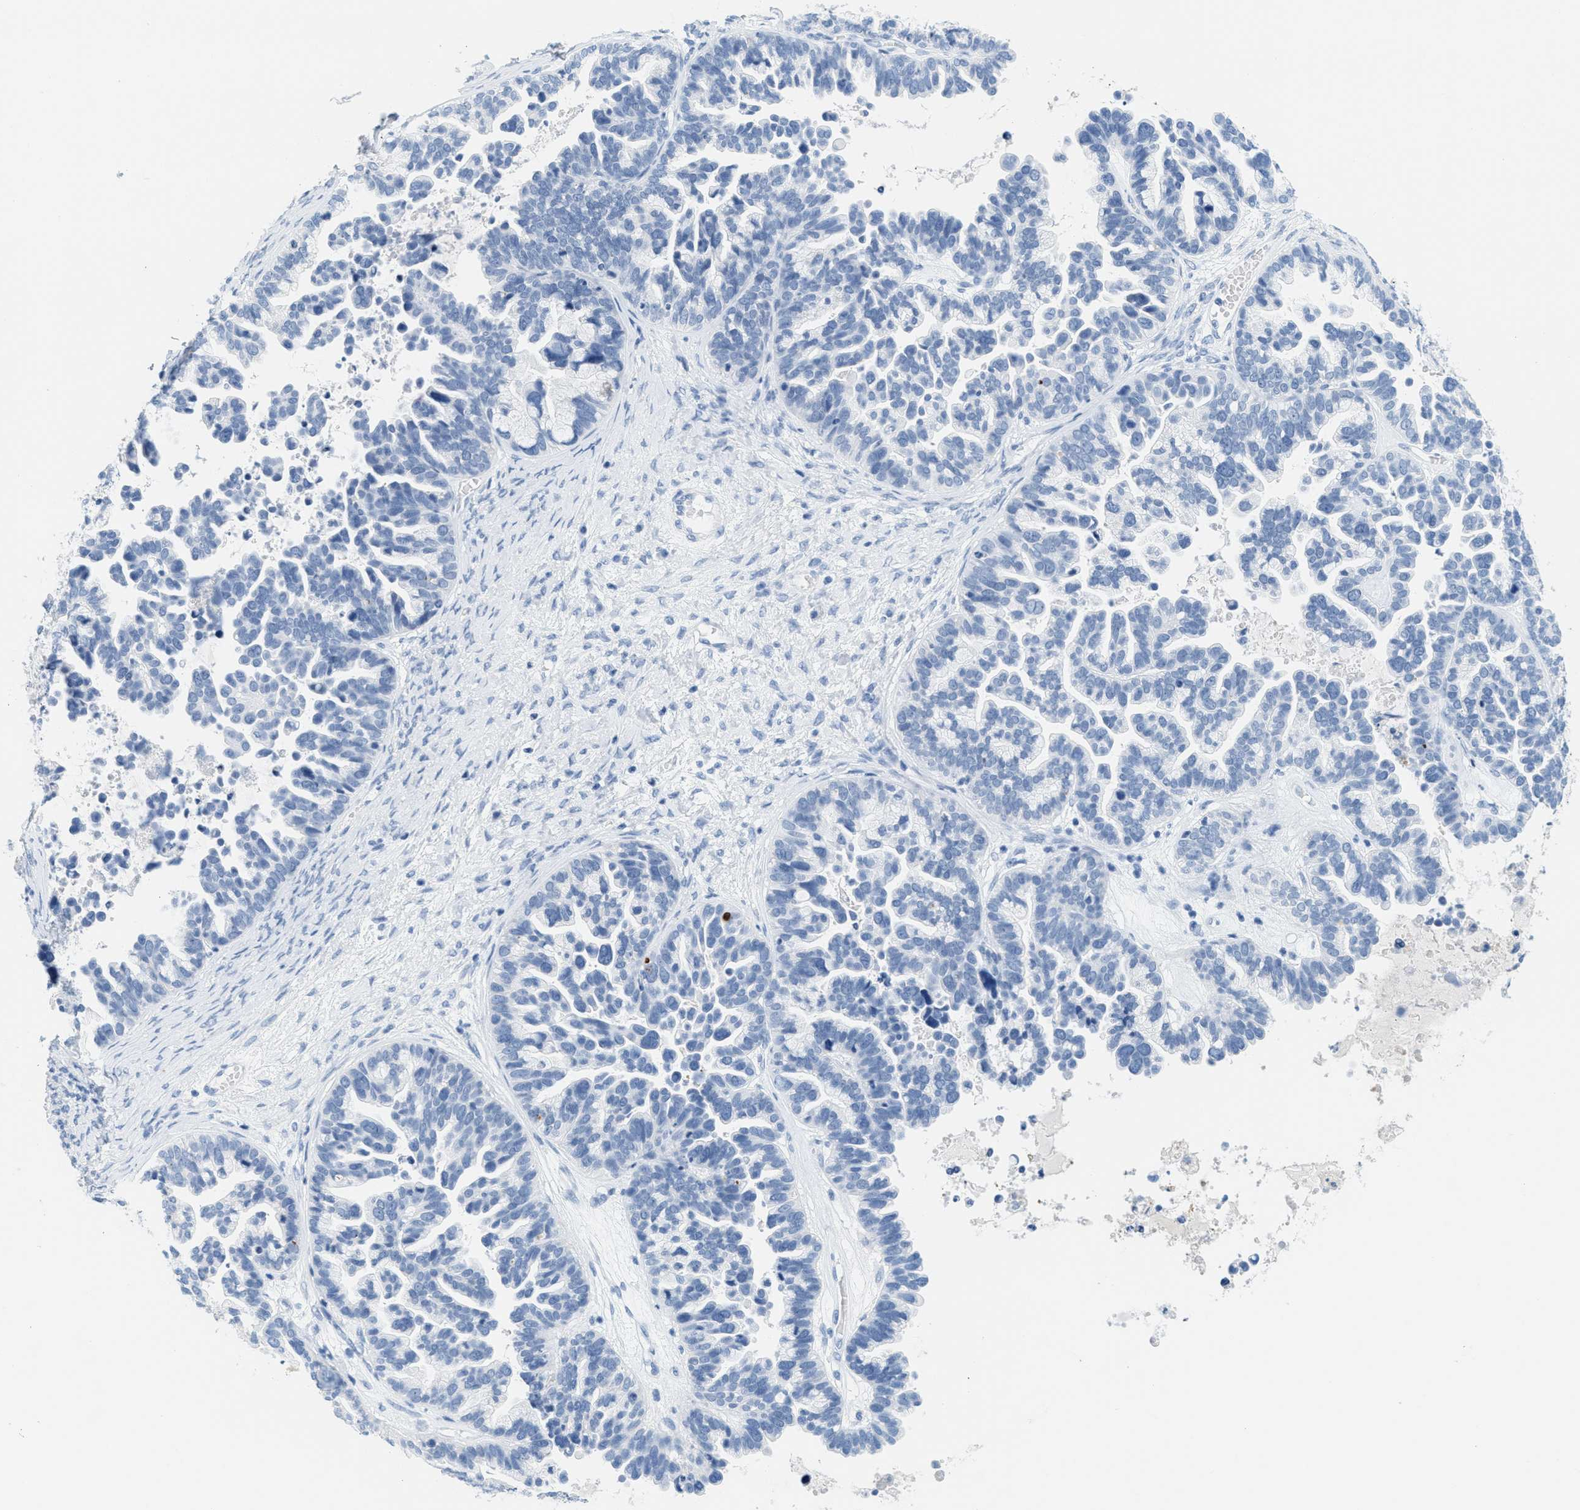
{"staining": {"intensity": "negative", "quantity": "none", "location": "none"}, "tissue": "ovarian cancer", "cell_type": "Tumor cells", "image_type": "cancer", "snomed": [{"axis": "morphology", "description": "Cystadenocarcinoma, serous, NOS"}, {"axis": "topography", "description": "Ovary"}], "caption": "IHC image of ovarian serous cystadenocarcinoma stained for a protein (brown), which shows no staining in tumor cells.", "gene": "GPM6A", "patient": {"sex": "female", "age": 56}}